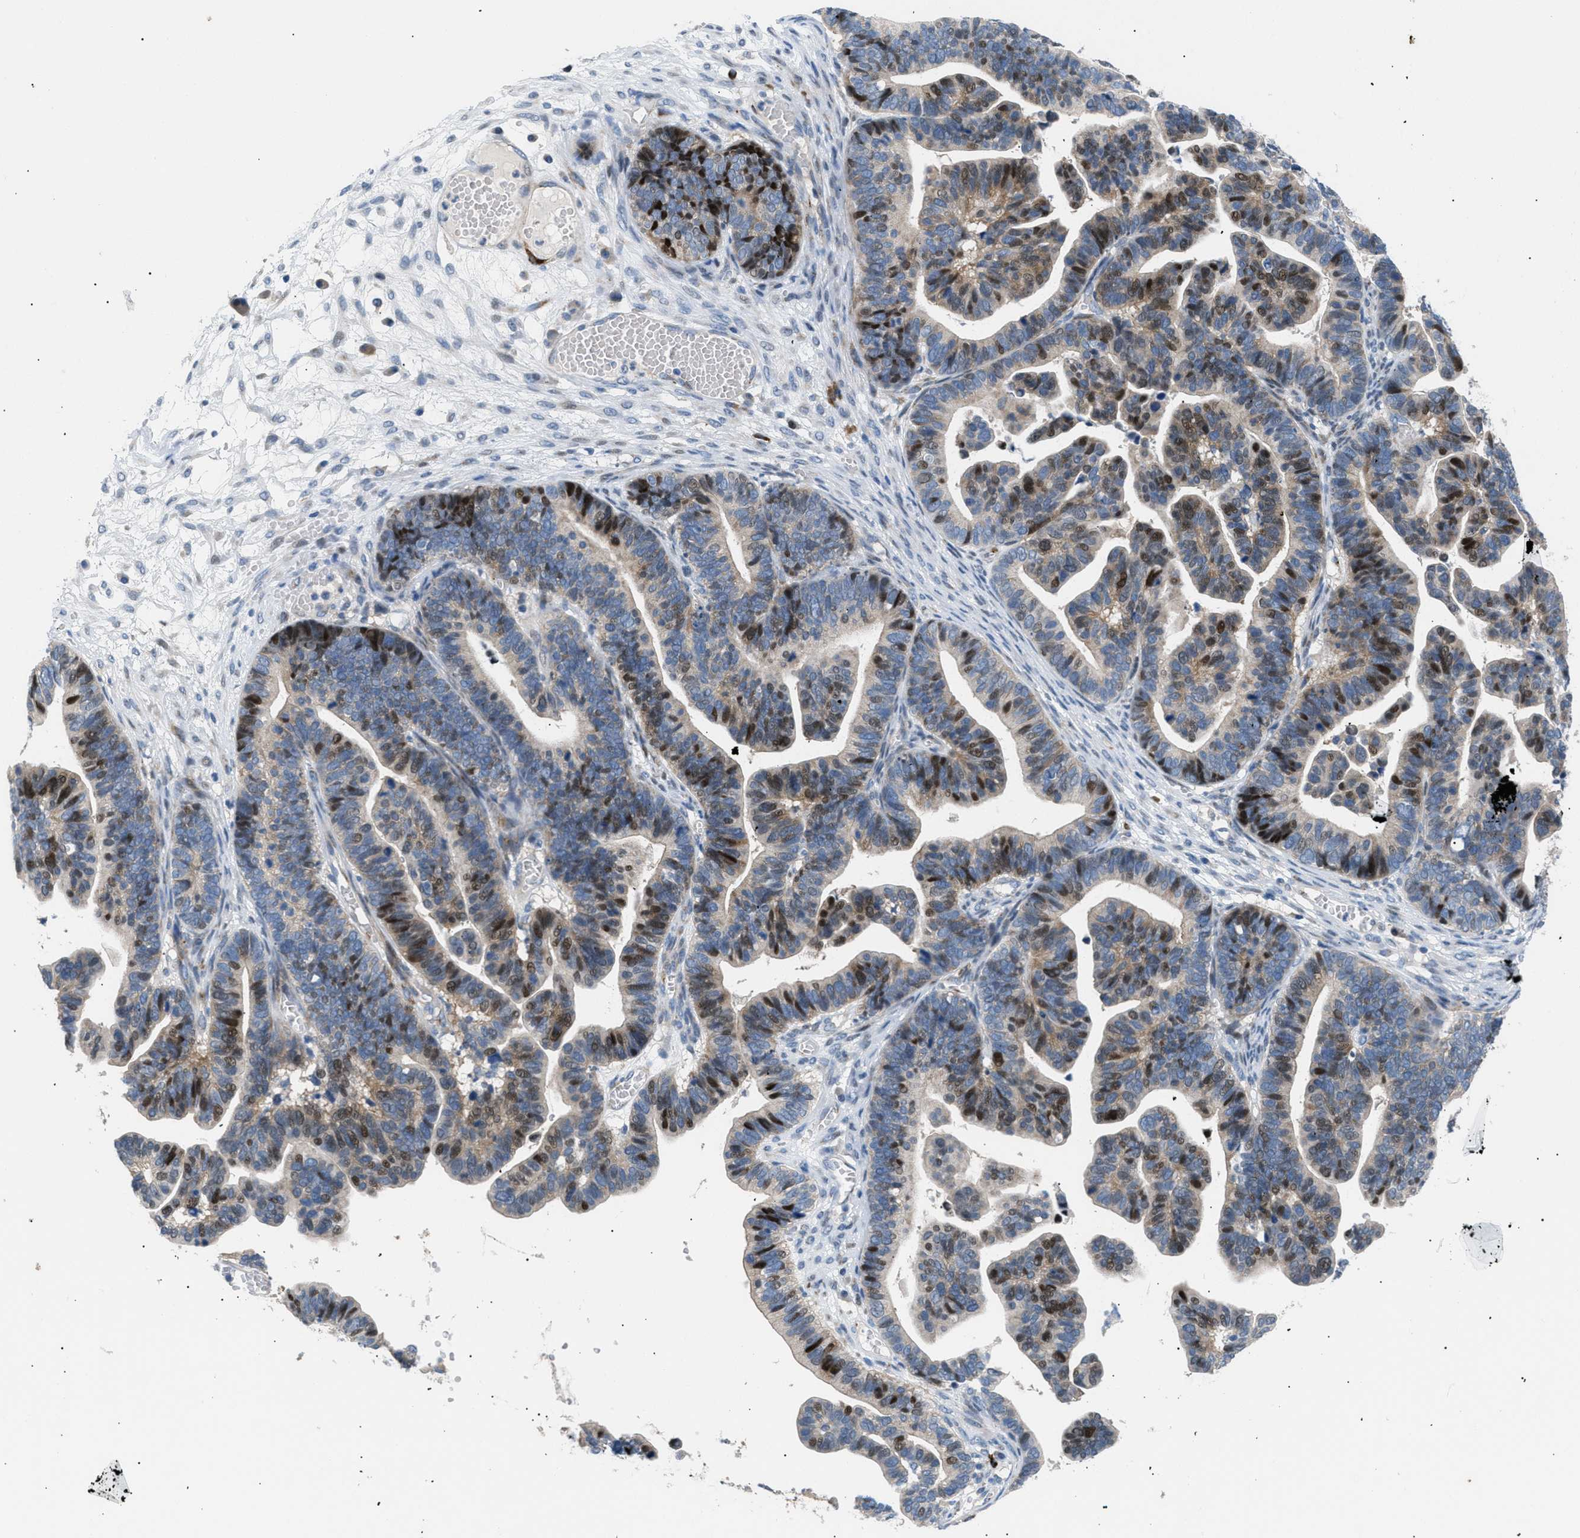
{"staining": {"intensity": "strong", "quantity": "25%-75%", "location": "nuclear"}, "tissue": "ovarian cancer", "cell_type": "Tumor cells", "image_type": "cancer", "snomed": [{"axis": "morphology", "description": "Cystadenocarcinoma, serous, NOS"}, {"axis": "topography", "description": "Ovary"}], "caption": "Approximately 25%-75% of tumor cells in human ovarian cancer (serous cystadenocarcinoma) show strong nuclear protein expression as visualized by brown immunohistochemical staining.", "gene": "ICA1", "patient": {"sex": "female", "age": 56}}